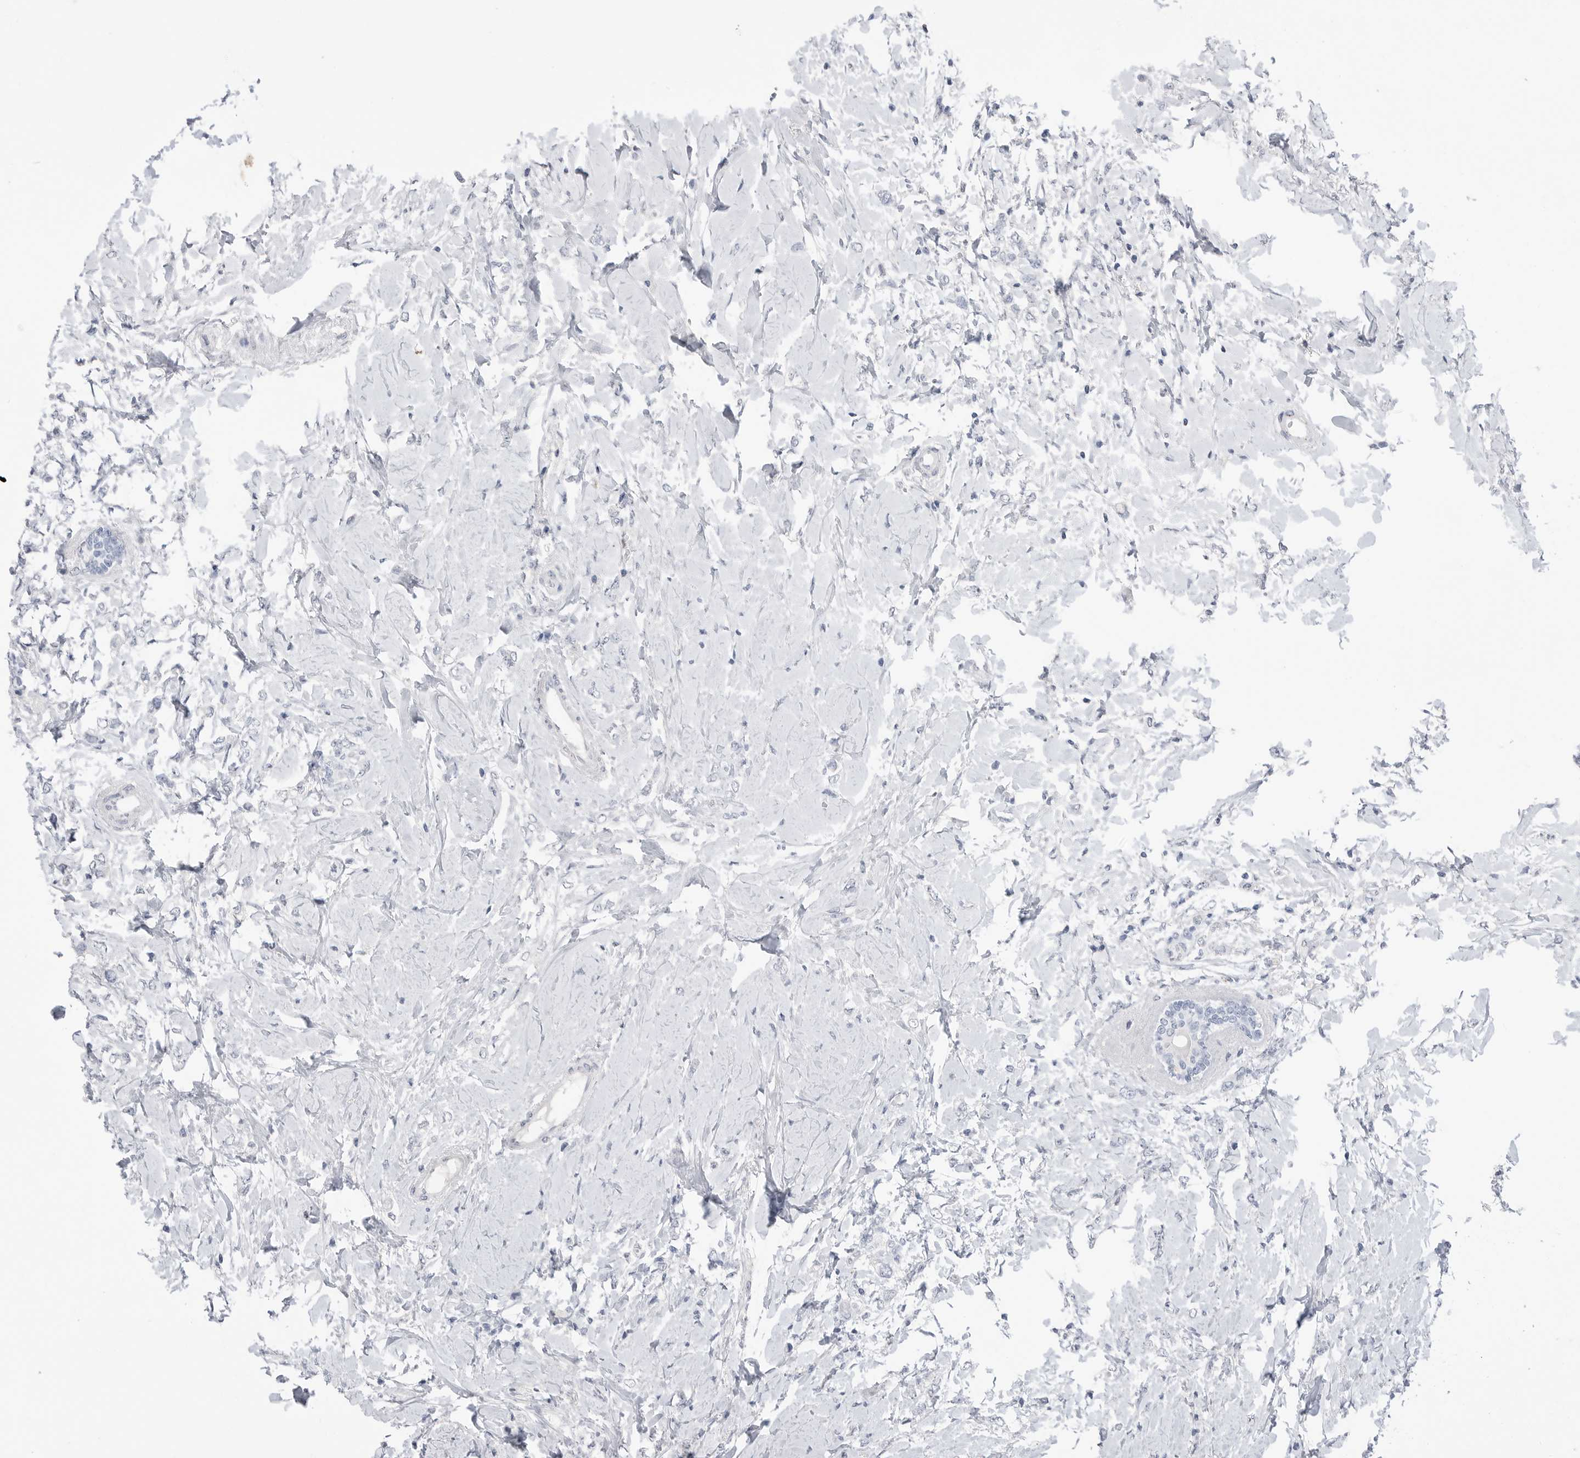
{"staining": {"intensity": "negative", "quantity": "none", "location": "none"}, "tissue": "breast cancer", "cell_type": "Tumor cells", "image_type": "cancer", "snomed": [{"axis": "morphology", "description": "Normal tissue, NOS"}, {"axis": "morphology", "description": "Lobular carcinoma"}, {"axis": "topography", "description": "Breast"}], "caption": "This is a micrograph of immunohistochemistry (IHC) staining of breast cancer (lobular carcinoma), which shows no expression in tumor cells.", "gene": "ABHD12", "patient": {"sex": "female", "age": 47}}